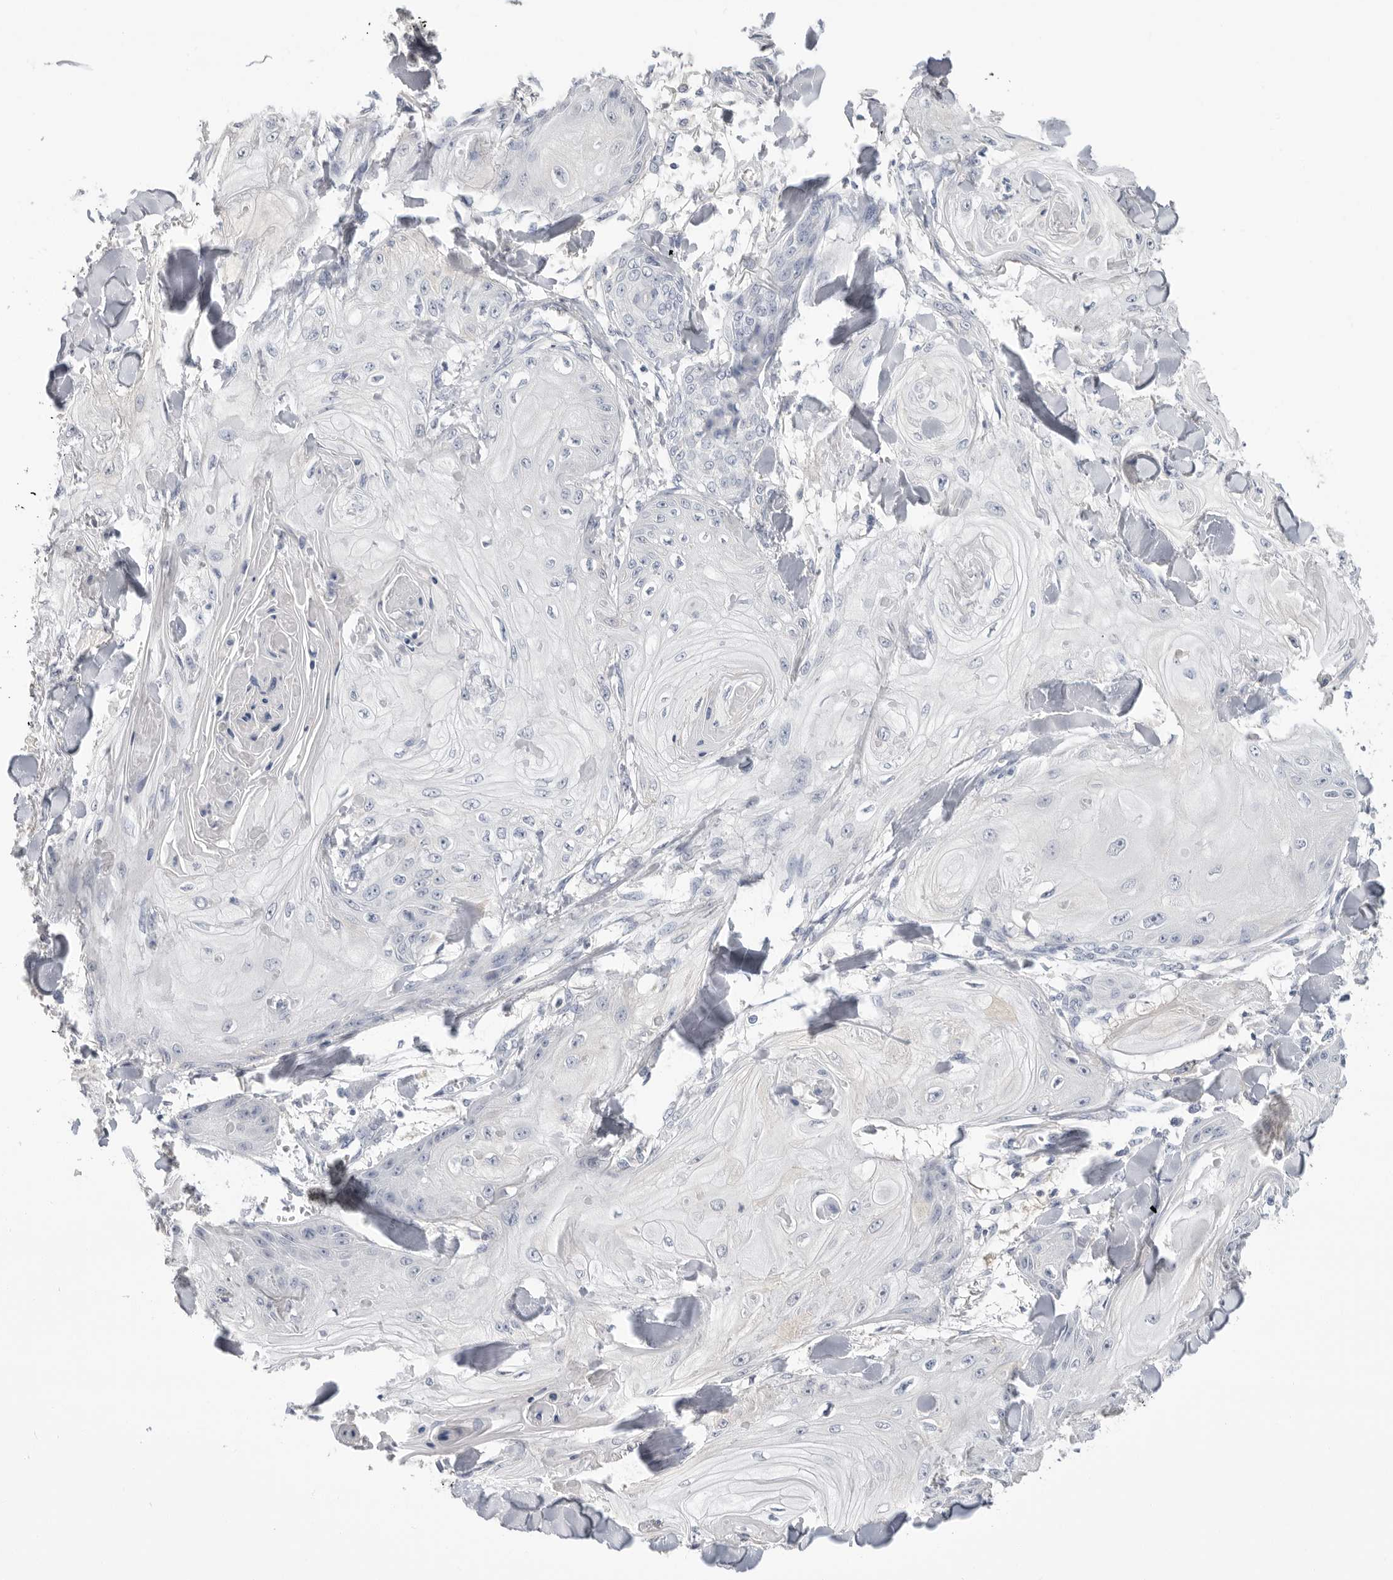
{"staining": {"intensity": "negative", "quantity": "none", "location": "none"}, "tissue": "skin cancer", "cell_type": "Tumor cells", "image_type": "cancer", "snomed": [{"axis": "morphology", "description": "Squamous cell carcinoma, NOS"}, {"axis": "topography", "description": "Skin"}], "caption": "DAB immunohistochemical staining of human skin cancer (squamous cell carcinoma) demonstrates no significant expression in tumor cells.", "gene": "APOA2", "patient": {"sex": "male", "age": 74}}